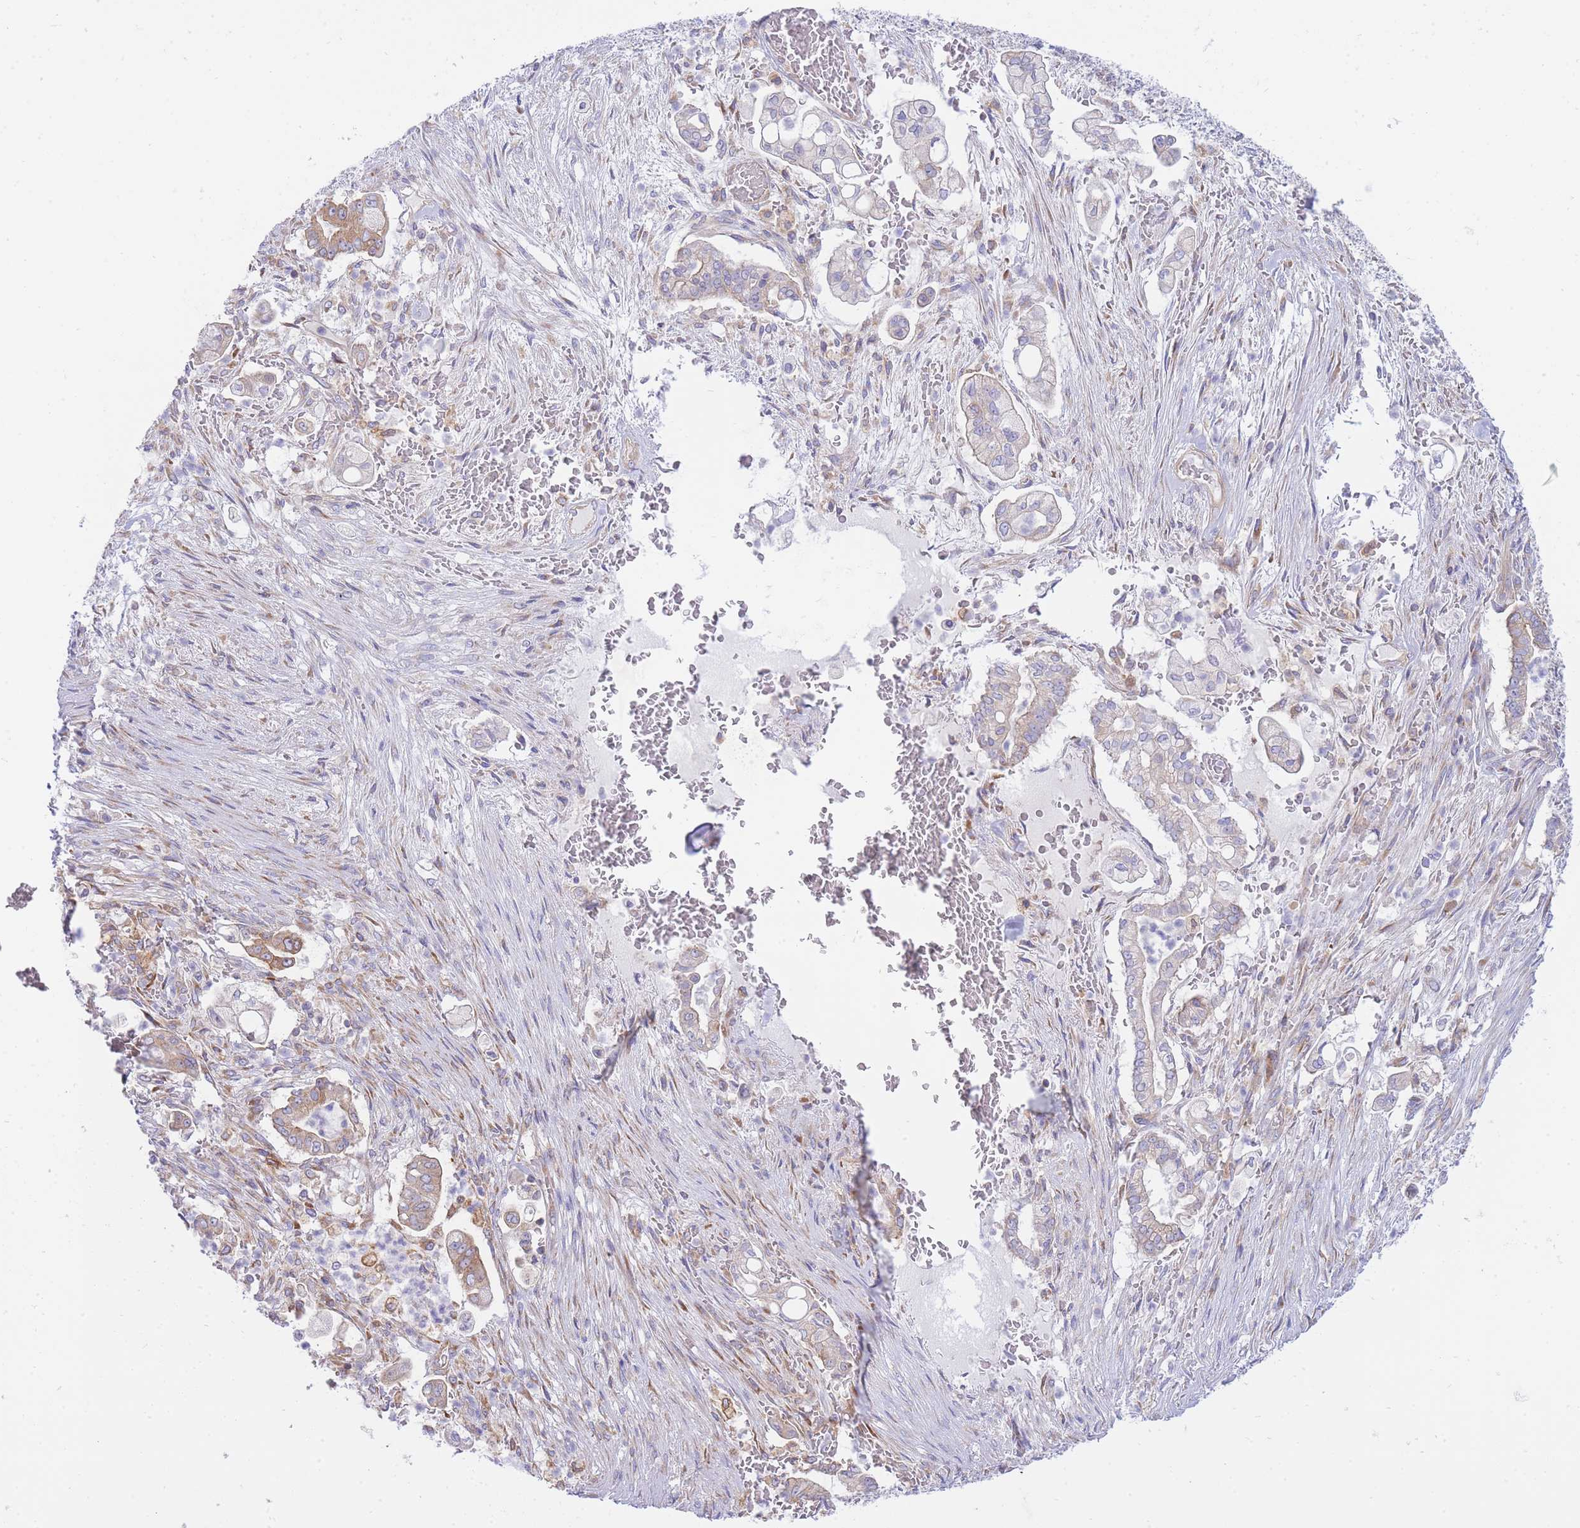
{"staining": {"intensity": "weak", "quantity": "<25%", "location": "cytoplasmic/membranous"}, "tissue": "pancreatic cancer", "cell_type": "Tumor cells", "image_type": "cancer", "snomed": [{"axis": "morphology", "description": "Adenocarcinoma, NOS"}, {"axis": "topography", "description": "Pancreas"}], "caption": "High power microscopy histopathology image of an immunohistochemistry histopathology image of pancreatic cancer, revealing no significant positivity in tumor cells.", "gene": "SH2B2", "patient": {"sex": "female", "age": 69}}